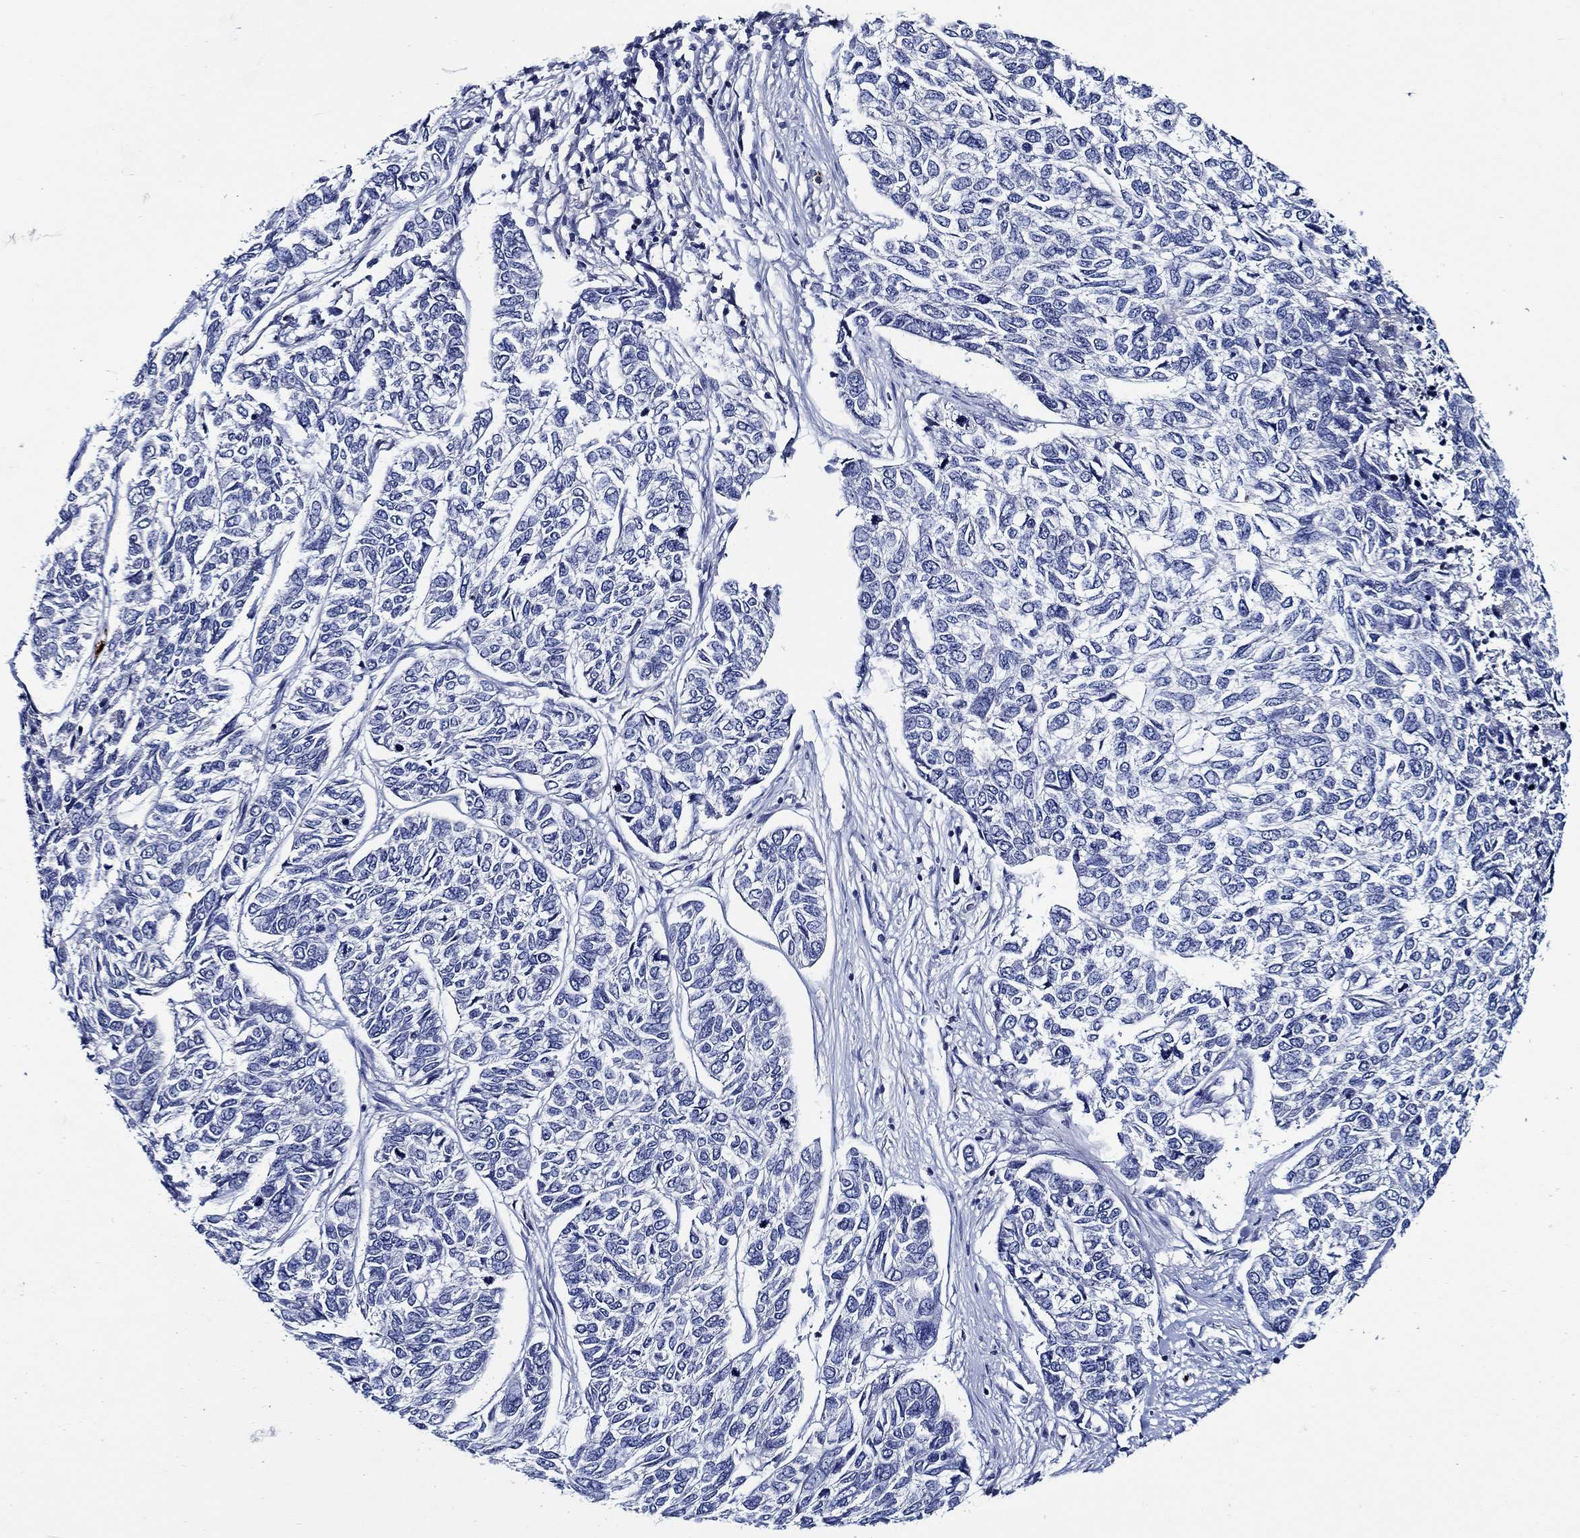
{"staining": {"intensity": "negative", "quantity": "none", "location": "none"}, "tissue": "skin cancer", "cell_type": "Tumor cells", "image_type": "cancer", "snomed": [{"axis": "morphology", "description": "Basal cell carcinoma"}, {"axis": "topography", "description": "Skin"}], "caption": "Tumor cells show no significant staining in basal cell carcinoma (skin). (DAB immunohistochemistry visualized using brightfield microscopy, high magnification).", "gene": "ALOX12", "patient": {"sex": "female", "age": 65}}